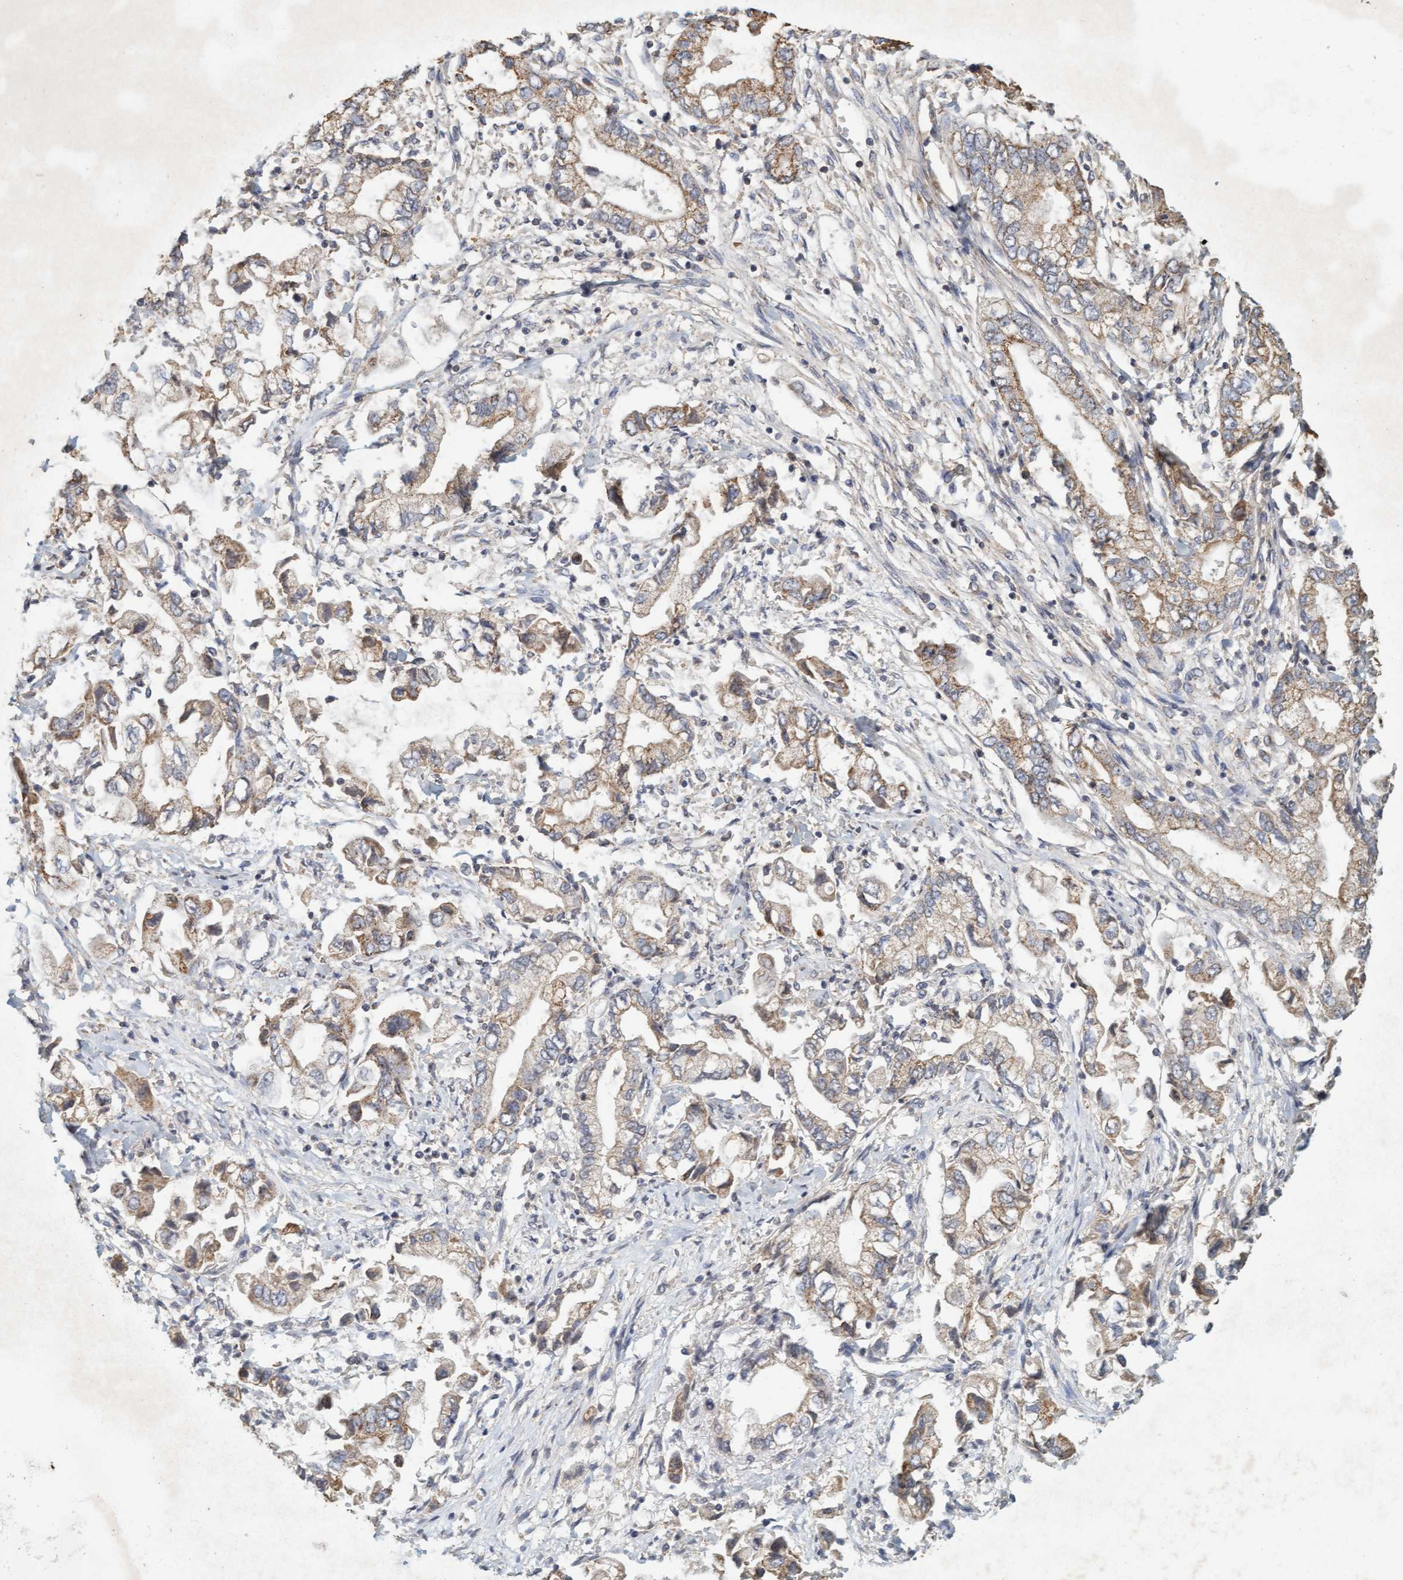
{"staining": {"intensity": "weak", "quantity": ">75%", "location": "cytoplasmic/membranous"}, "tissue": "stomach cancer", "cell_type": "Tumor cells", "image_type": "cancer", "snomed": [{"axis": "morphology", "description": "Normal tissue, NOS"}, {"axis": "morphology", "description": "Adenocarcinoma, NOS"}, {"axis": "topography", "description": "Stomach"}], "caption": "A brown stain shows weak cytoplasmic/membranous staining of a protein in human adenocarcinoma (stomach) tumor cells. (DAB (3,3'-diaminobenzidine) = brown stain, brightfield microscopy at high magnification).", "gene": "VSIG8", "patient": {"sex": "male", "age": 62}}